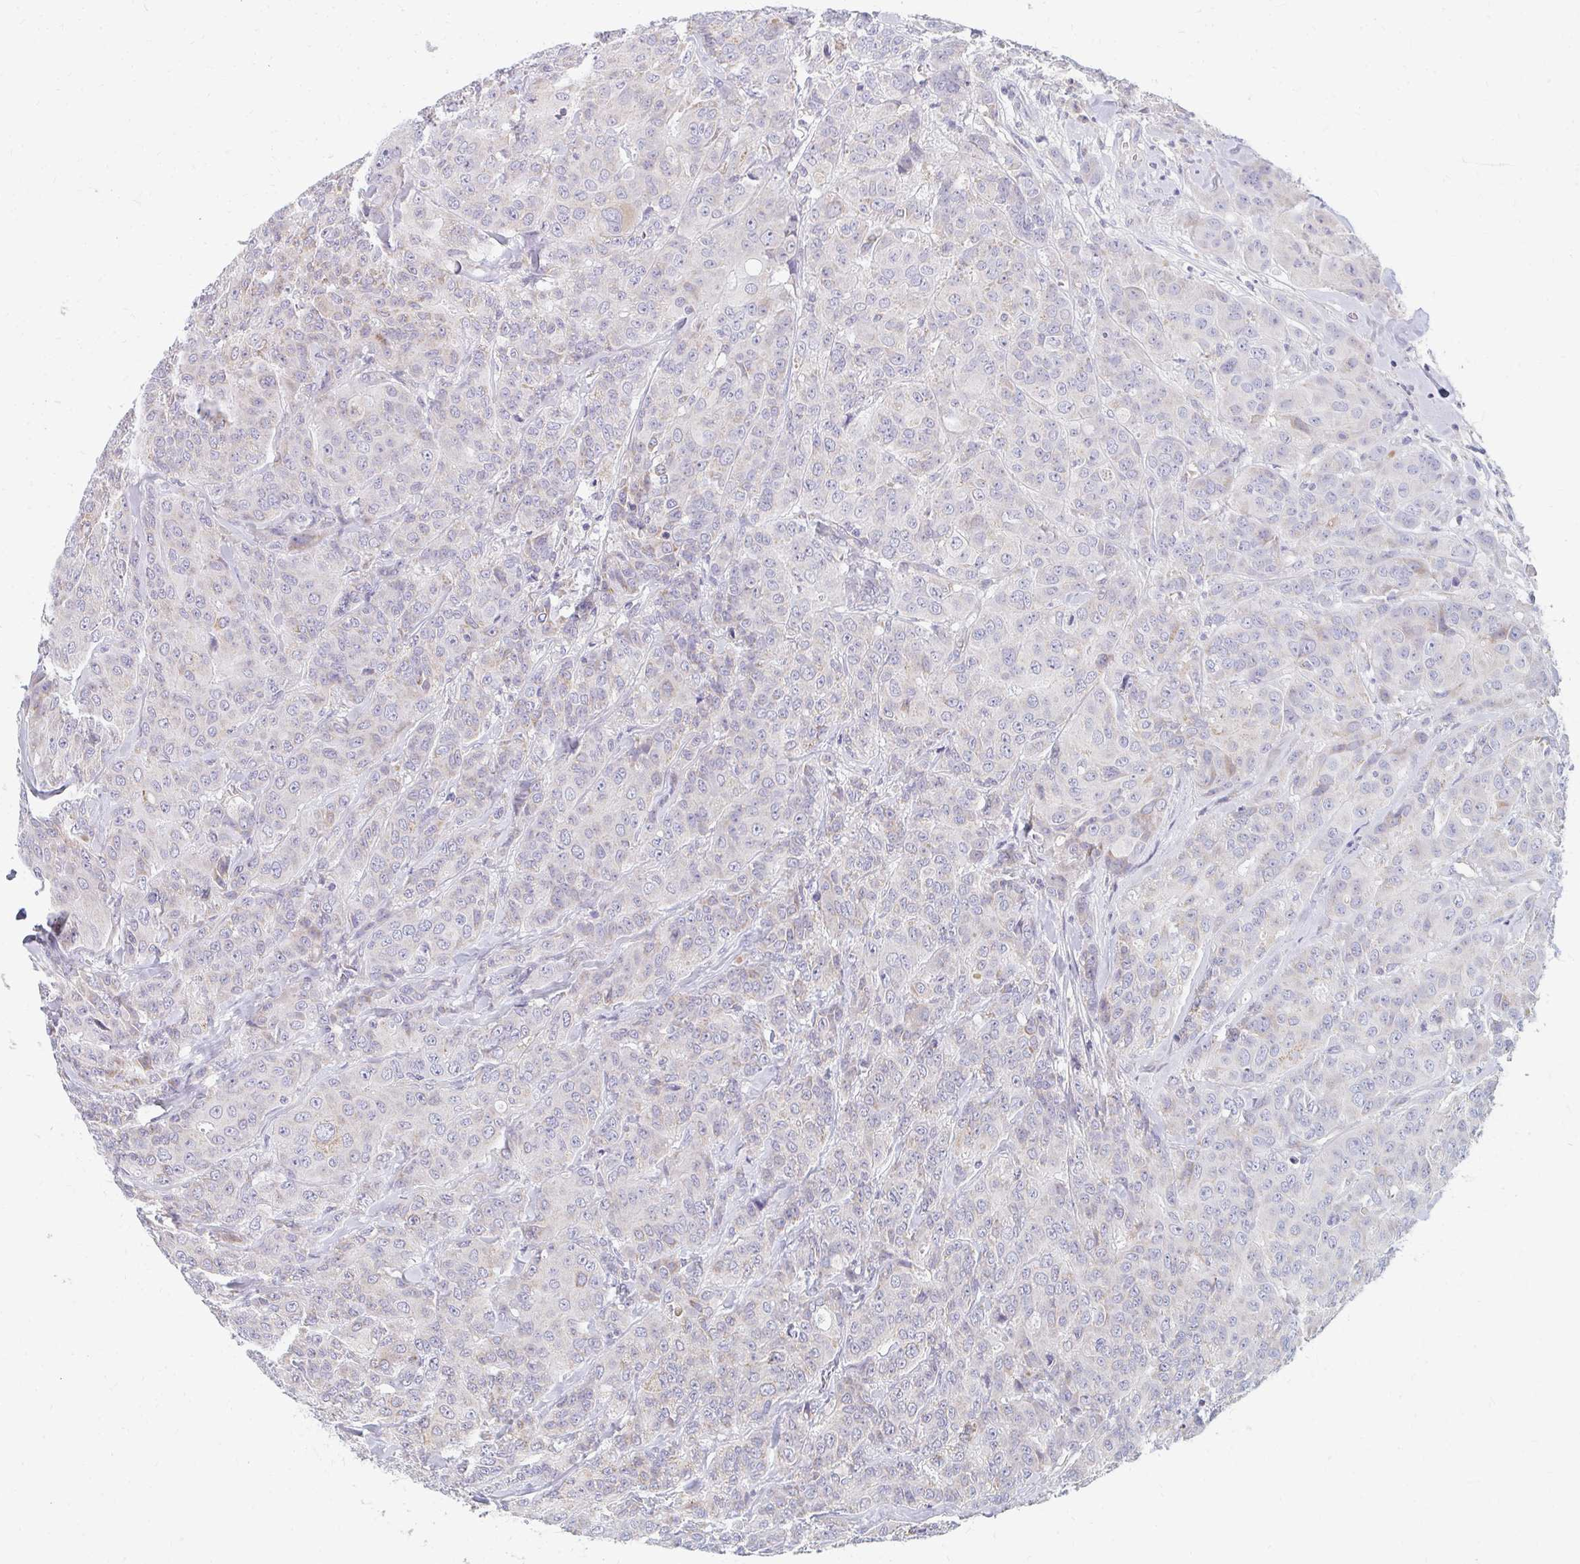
{"staining": {"intensity": "negative", "quantity": "none", "location": "none"}, "tissue": "breast cancer", "cell_type": "Tumor cells", "image_type": "cancer", "snomed": [{"axis": "morphology", "description": "Normal tissue, NOS"}, {"axis": "morphology", "description": "Duct carcinoma"}, {"axis": "topography", "description": "Breast"}], "caption": "DAB immunohistochemical staining of human breast cancer exhibits no significant expression in tumor cells.", "gene": "OR10V1", "patient": {"sex": "female", "age": 43}}